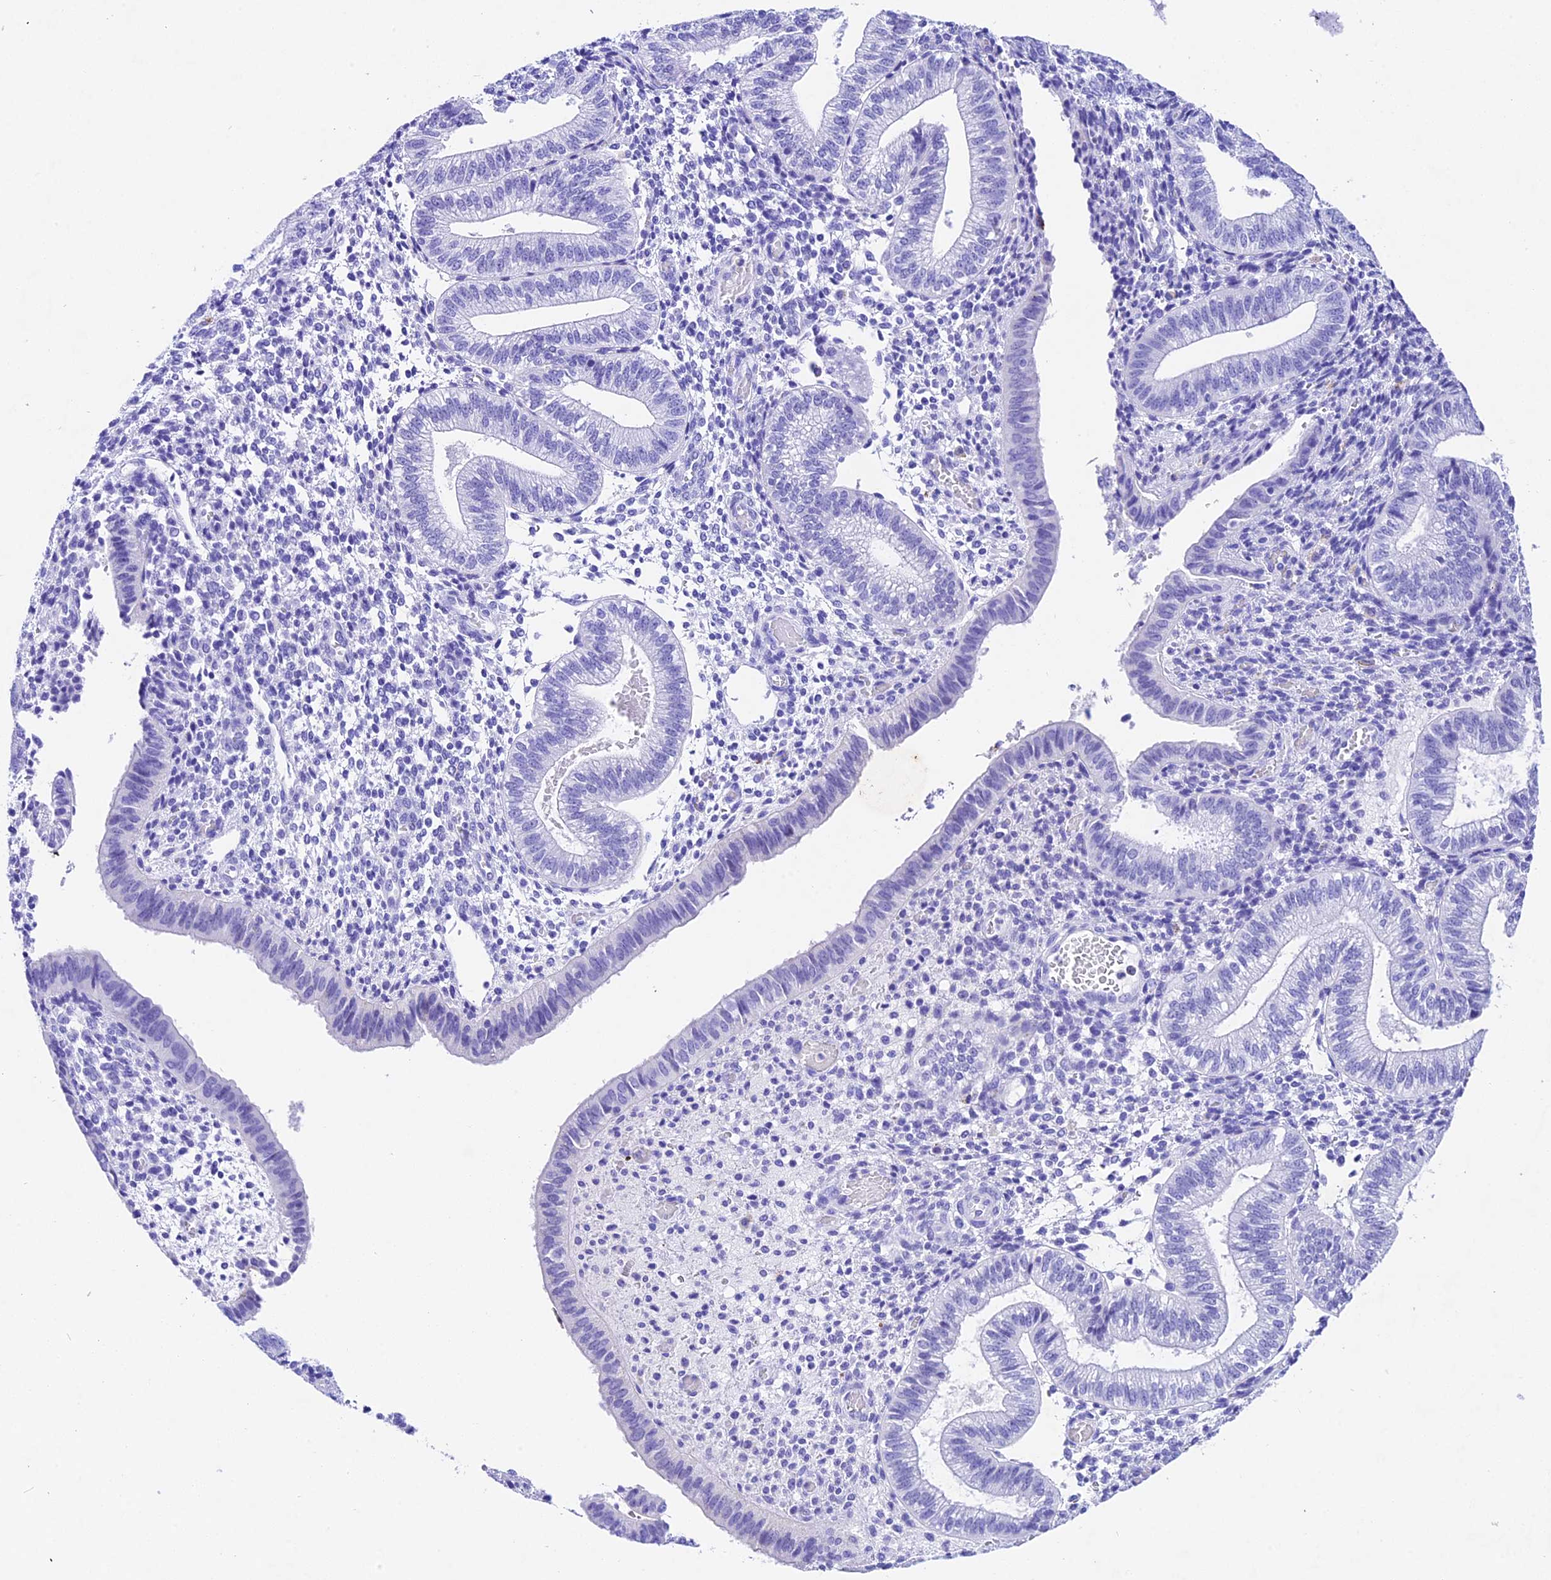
{"staining": {"intensity": "negative", "quantity": "none", "location": "none"}, "tissue": "endometrium", "cell_type": "Cells in endometrial stroma", "image_type": "normal", "snomed": [{"axis": "morphology", "description": "Normal tissue, NOS"}, {"axis": "topography", "description": "Endometrium"}], "caption": "Cells in endometrial stroma are negative for protein expression in unremarkable human endometrium. (Brightfield microscopy of DAB (3,3'-diaminobenzidine) IHC at high magnification).", "gene": "PSG11", "patient": {"sex": "female", "age": 34}}